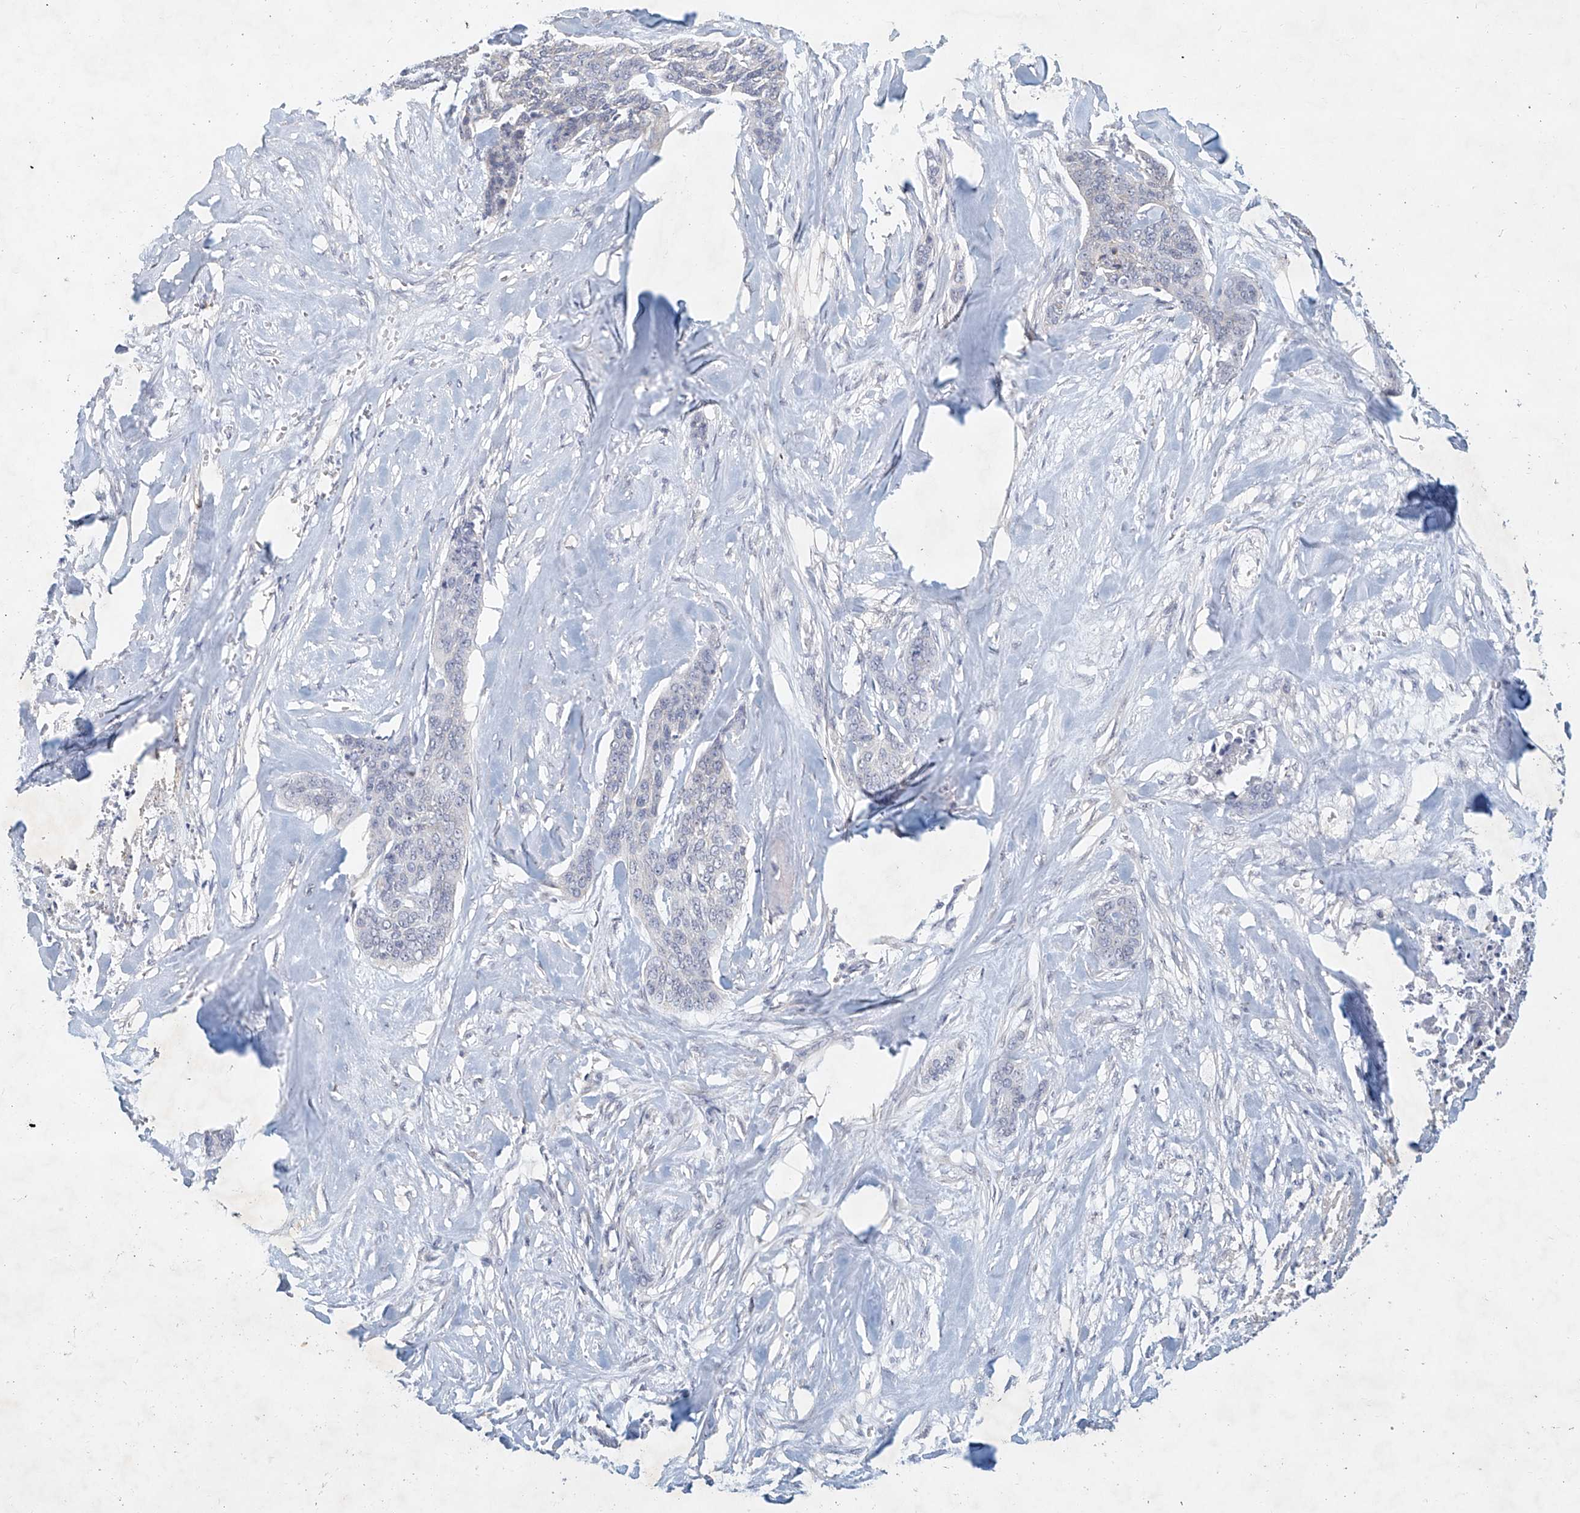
{"staining": {"intensity": "negative", "quantity": "none", "location": "none"}, "tissue": "skin cancer", "cell_type": "Tumor cells", "image_type": "cancer", "snomed": [{"axis": "morphology", "description": "Basal cell carcinoma"}, {"axis": "topography", "description": "Skin"}], "caption": "An immunohistochemistry micrograph of skin cancer (basal cell carcinoma) is shown. There is no staining in tumor cells of skin cancer (basal cell carcinoma).", "gene": "CARMIL1", "patient": {"sex": "female", "age": 64}}